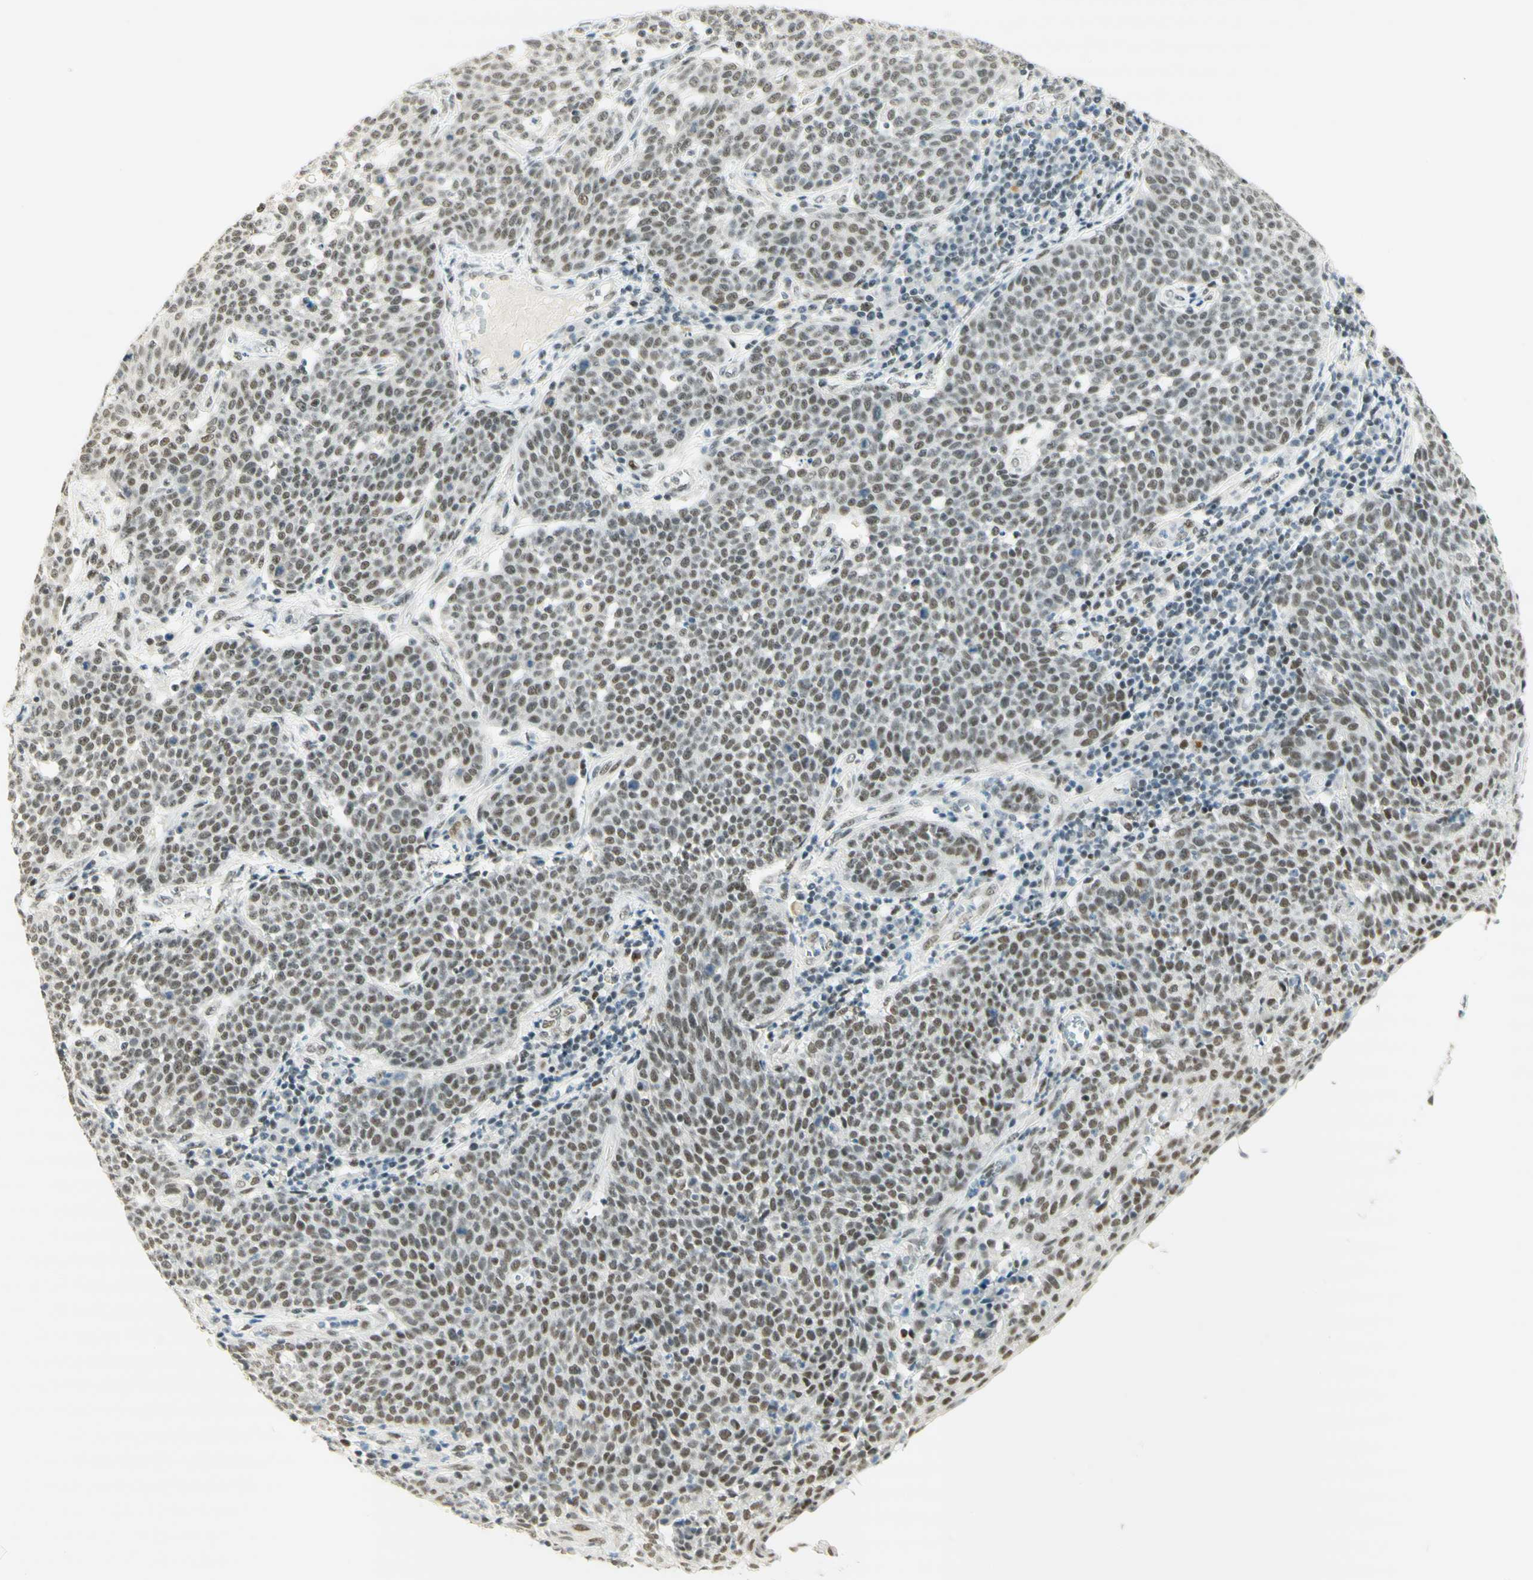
{"staining": {"intensity": "weak", "quantity": "25%-75%", "location": "nuclear"}, "tissue": "cervical cancer", "cell_type": "Tumor cells", "image_type": "cancer", "snomed": [{"axis": "morphology", "description": "Squamous cell carcinoma, NOS"}, {"axis": "topography", "description": "Cervix"}], "caption": "Squamous cell carcinoma (cervical) stained for a protein demonstrates weak nuclear positivity in tumor cells.", "gene": "PMS2", "patient": {"sex": "female", "age": 34}}